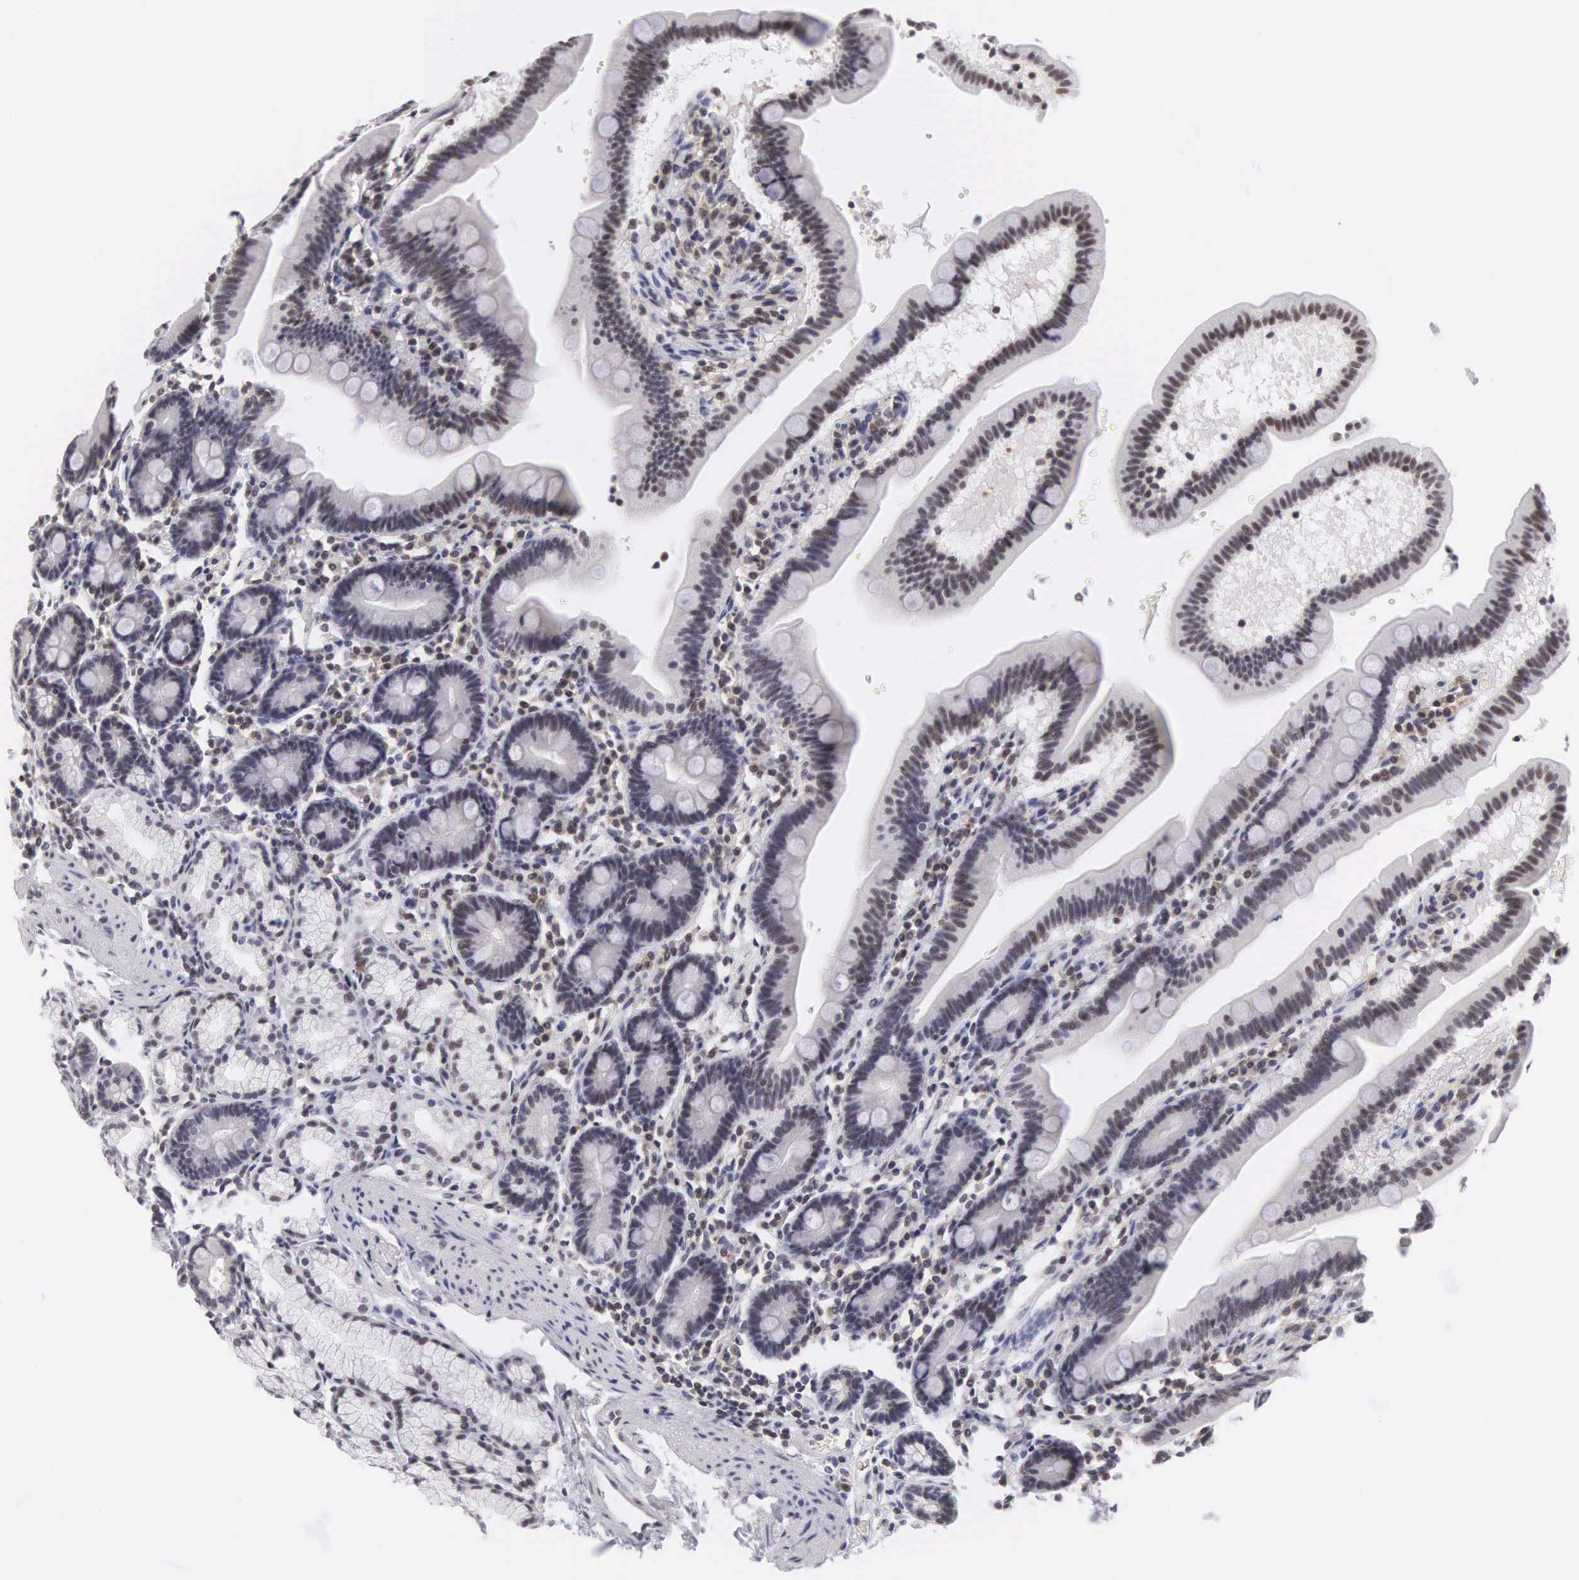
{"staining": {"intensity": "moderate", "quantity": "25%-75%", "location": "nuclear"}, "tissue": "duodenum", "cell_type": "Glandular cells", "image_type": "normal", "snomed": [{"axis": "morphology", "description": "Normal tissue, NOS"}, {"axis": "topography", "description": "Duodenum"}], "caption": "Protein staining exhibits moderate nuclear staining in about 25%-75% of glandular cells in benign duodenum. The protein is shown in brown color, while the nuclei are stained blue.", "gene": "FAM47A", "patient": {"sex": "female", "age": 77}}